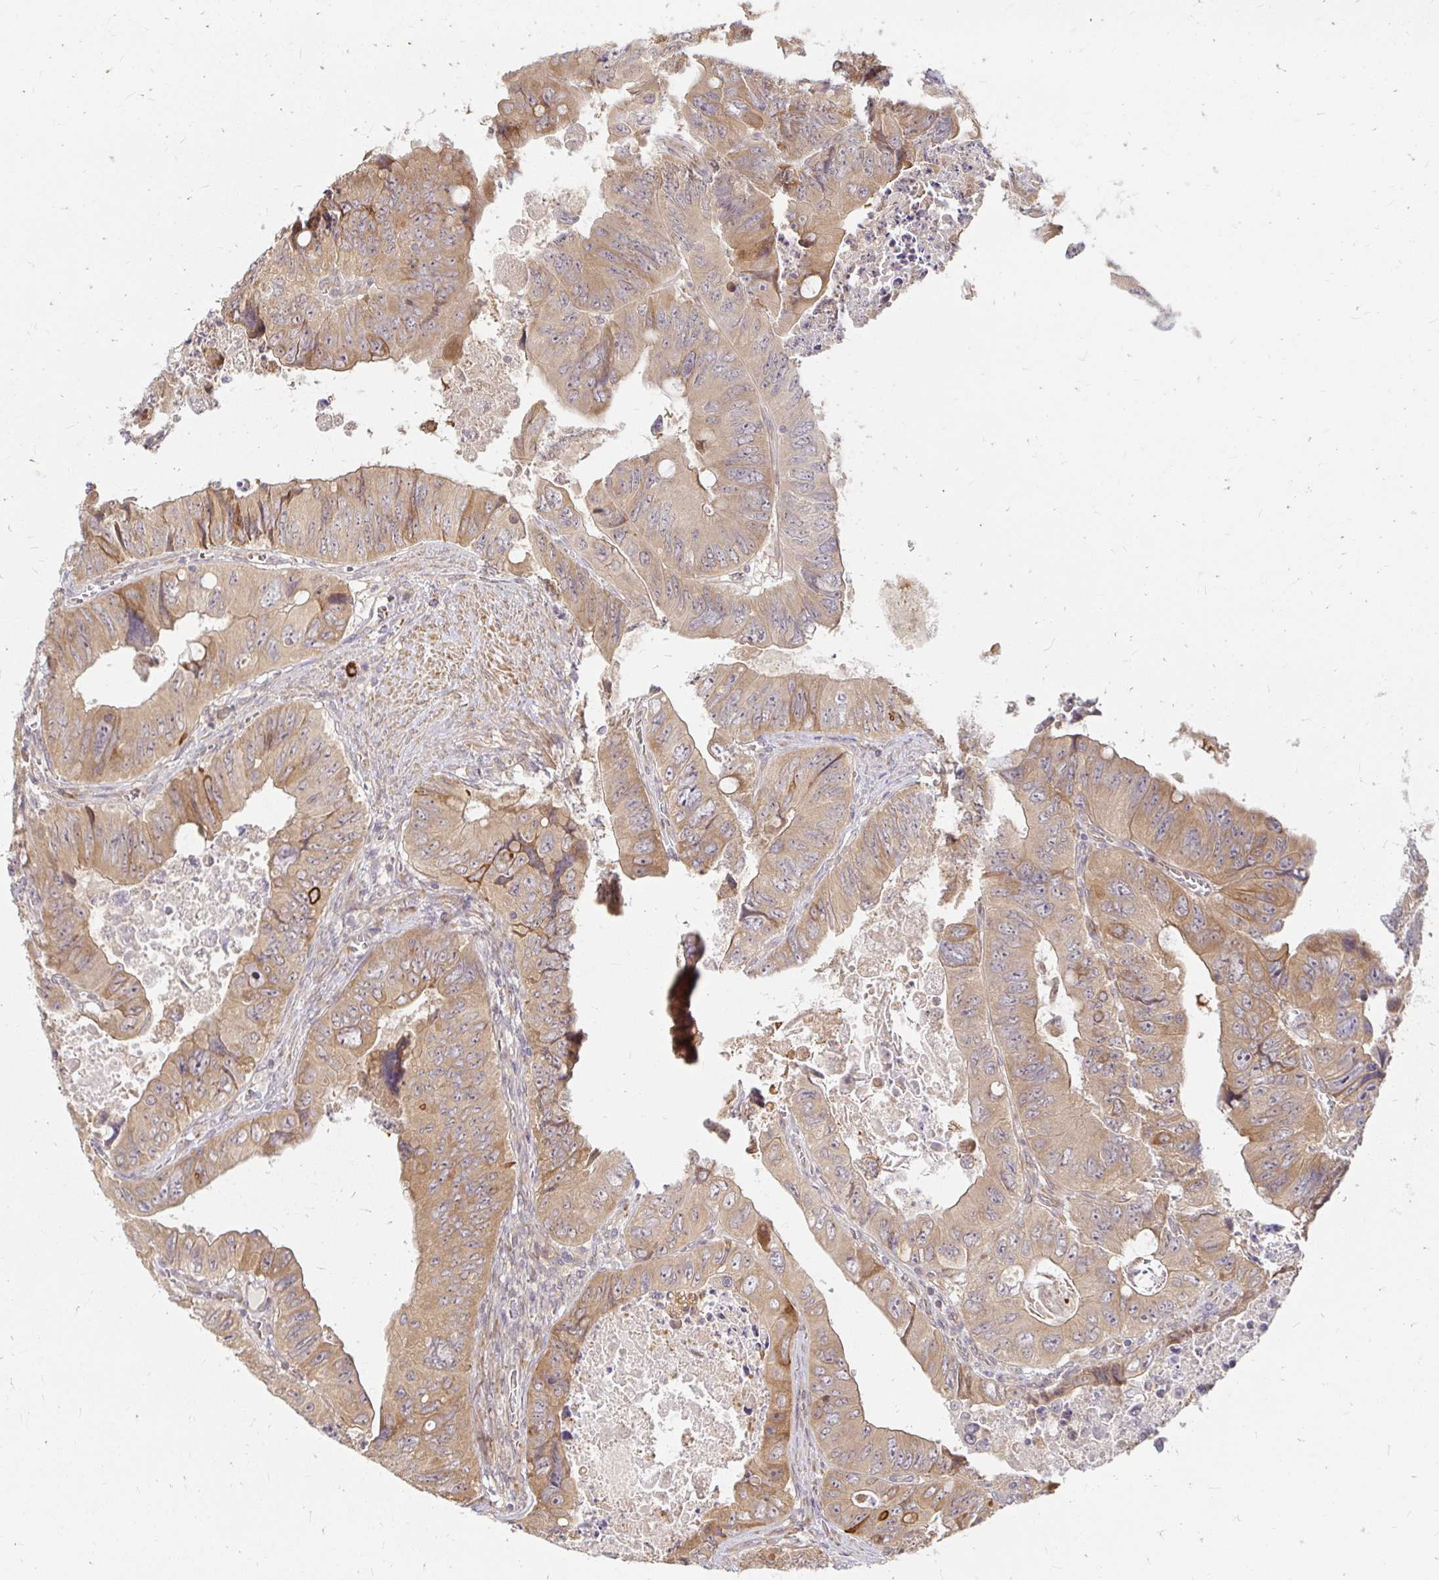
{"staining": {"intensity": "moderate", "quantity": ">75%", "location": "cytoplasmic/membranous"}, "tissue": "colorectal cancer", "cell_type": "Tumor cells", "image_type": "cancer", "snomed": [{"axis": "morphology", "description": "Adenocarcinoma, NOS"}, {"axis": "topography", "description": "Colon"}], "caption": "Brown immunohistochemical staining in human colorectal cancer (adenocarcinoma) exhibits moderate cytoplasmic/membranous staining in about >75% of tumor cells.", "gene": "CAST", "patient": {"sex": "female", "age": 84}}